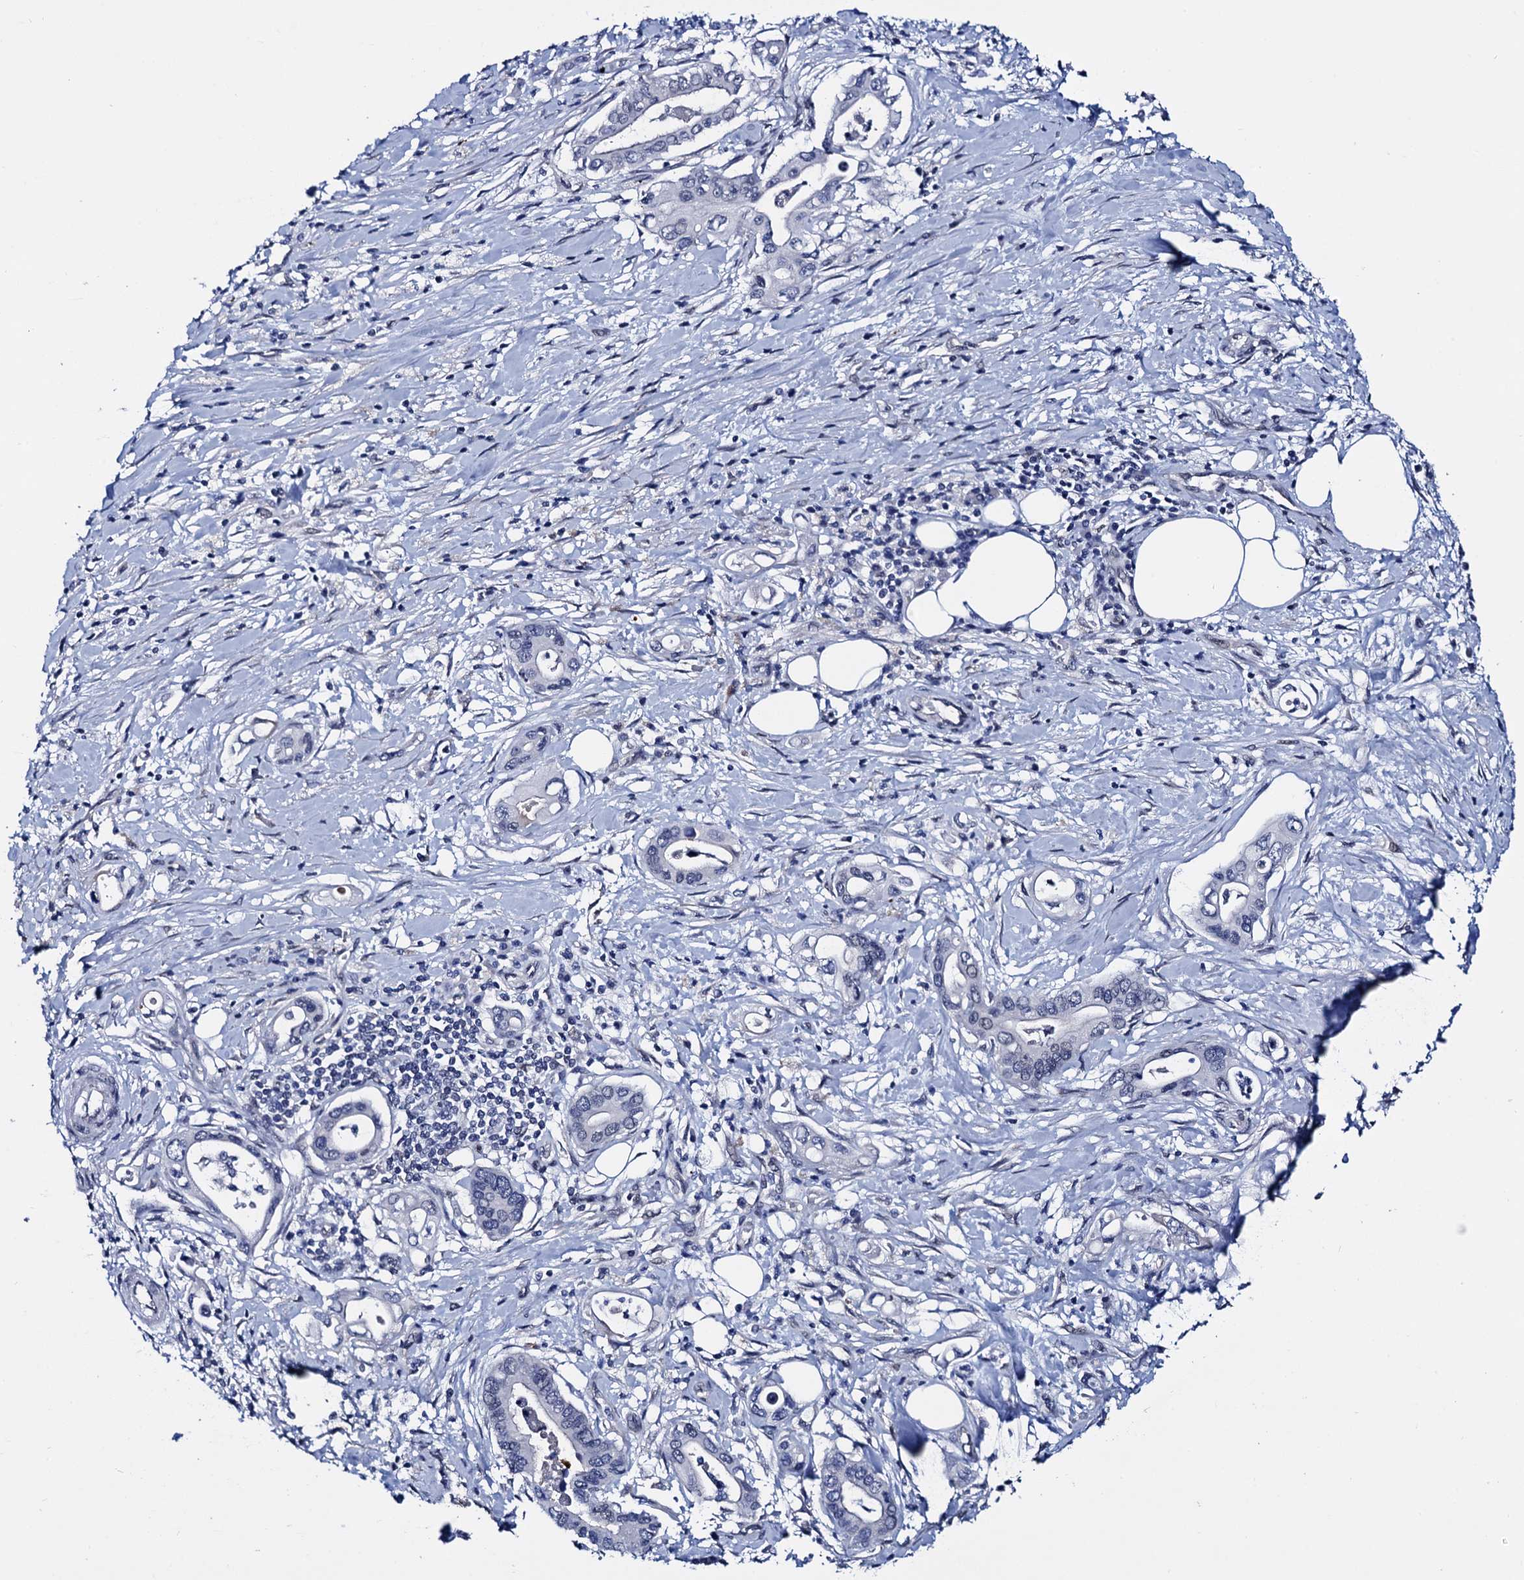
{"staining": {"intensity": "negative", "quantity": "none", "location": "none"}, "tissue": "pancreatic cancer", "cell_type": "Tumor cells", "image_type": "cancer", "snomed": [{"axis": "morphology", "description": "Adenocarcinoma, NOS"}, {"axis": "topography", "description": "Pancreas"}], "caption": "This is a photomicrograph of immunohistochemistry (IHC) staining of pancreatic cancer, which shows no expression in tumor cells.", "gene": "C16orf87", "patient": {"sex": "female", "age": 77}}